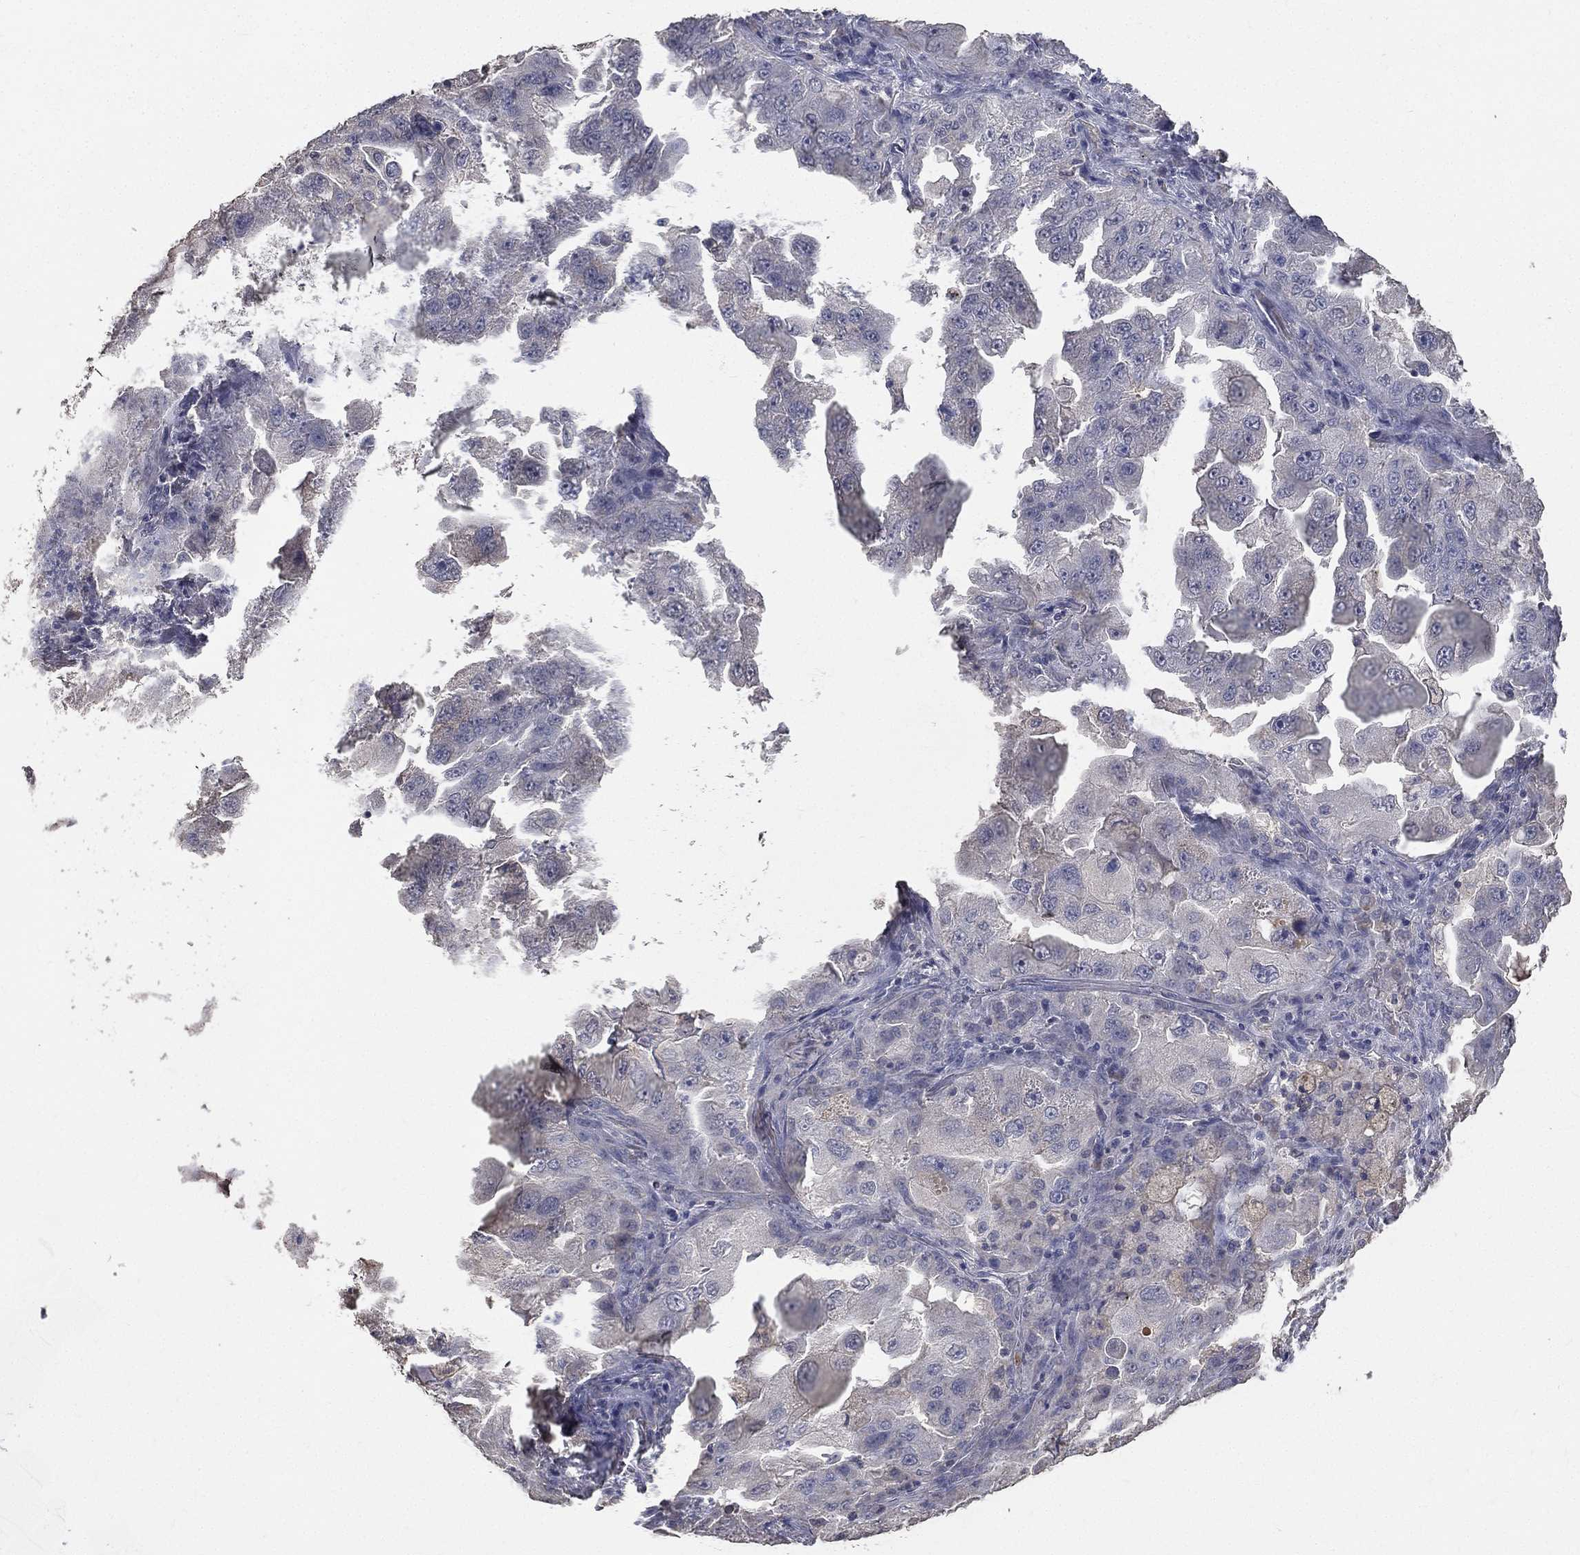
{"staining": {"intensity": "negative", "quantity": "none", "location": "none"}, "tissue": "lung cancer", "cell_type": "Tumor cells", "image_type": "cancer", "snomed": [{"axis": "morphology", "description": "Adenocarcinoma, NOS"}, {"axis": "topography", "description": "Lung"}], "caption": "Tumor cells are negative for brown protein staining in lung adenocarcinoma. The staining is performed using DAB (3,3'-diaminobenzidine) brown chromogen with nuclei counter-stained in using hematoxylin.", "gene": "SNAP25", "patient": {"sex": "female", "age": 61}}